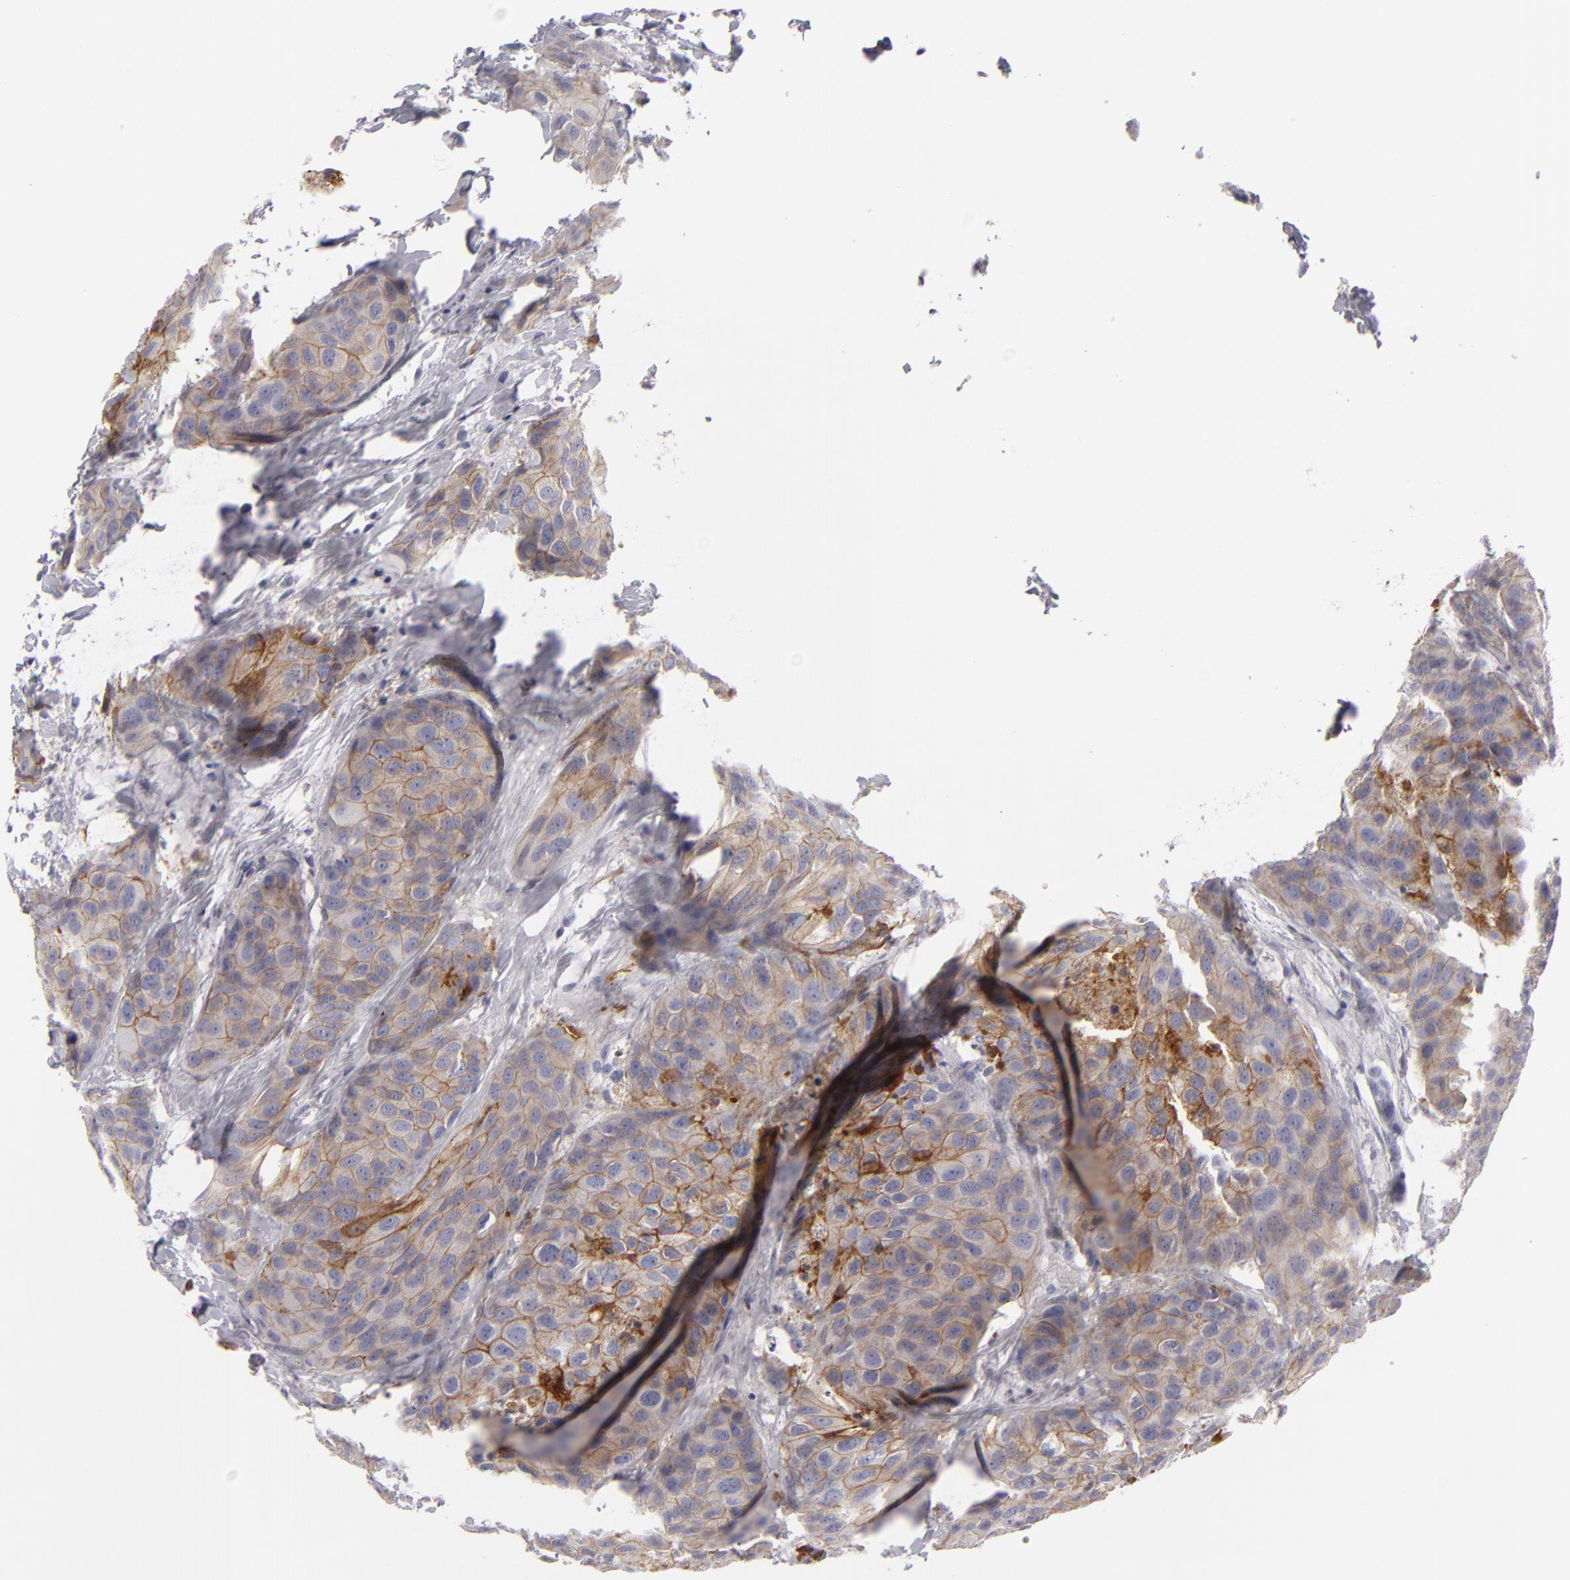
{"staining": {"intensity": "moderate", "quantity": ">75%", "location": "cytoplasmic/membranous"}, "tissue": "breast cancer", "cell_type": "Tumor cells", "image_type": "cancer", "snomed": [{"axis": "morphology", "description": "Duct carcinoma"}, {"axis": "topography", "description": "Breast"}], "caption": "Breast cancer was stained to show a protein in brown. There is medium levels of moderate cytoplasmic/membranous expression in approximately >75% of tumor cells.", "gene": "JUP", "patient": {"sex": "female", "age": 68}}